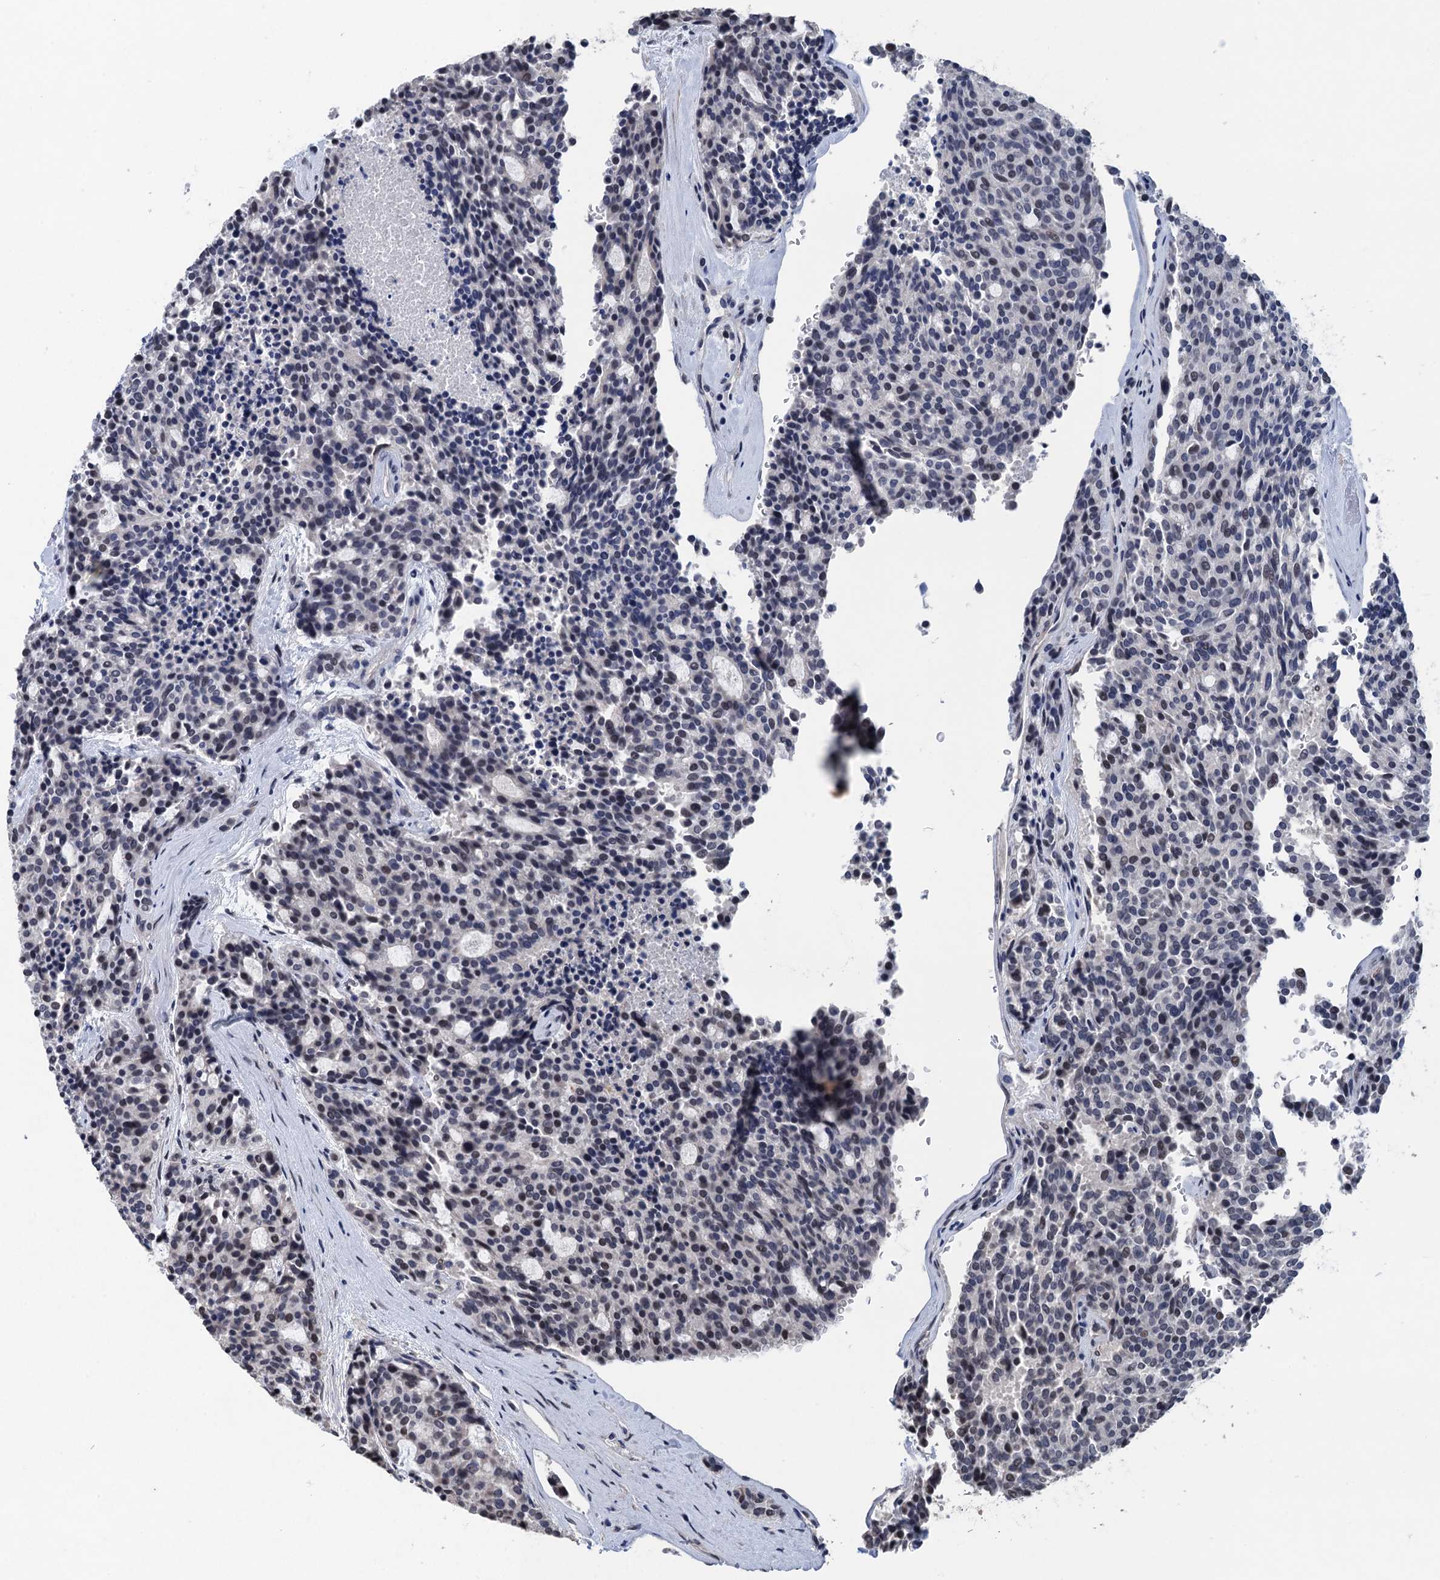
{"staining": {"intensity": "moderate", "quantity": "<25%", "location": "nuclear"}, "tissue": "carcinoid", "cell_type": "Tumor cells", "image_type": "cancer", "snomed": [{"axis": "morphology", "description": "Carcinoid, malignant, NOS"}, {"axis": "topography", "description": "Pancreas"}], "caption": "Brown immunohistochemical staining in malignant carcinoid exhibits moderate nuclear expression in approximately <25% of tumor cells.", "gene": "ART5", "patient": {"sex": "female", "age": 54}}